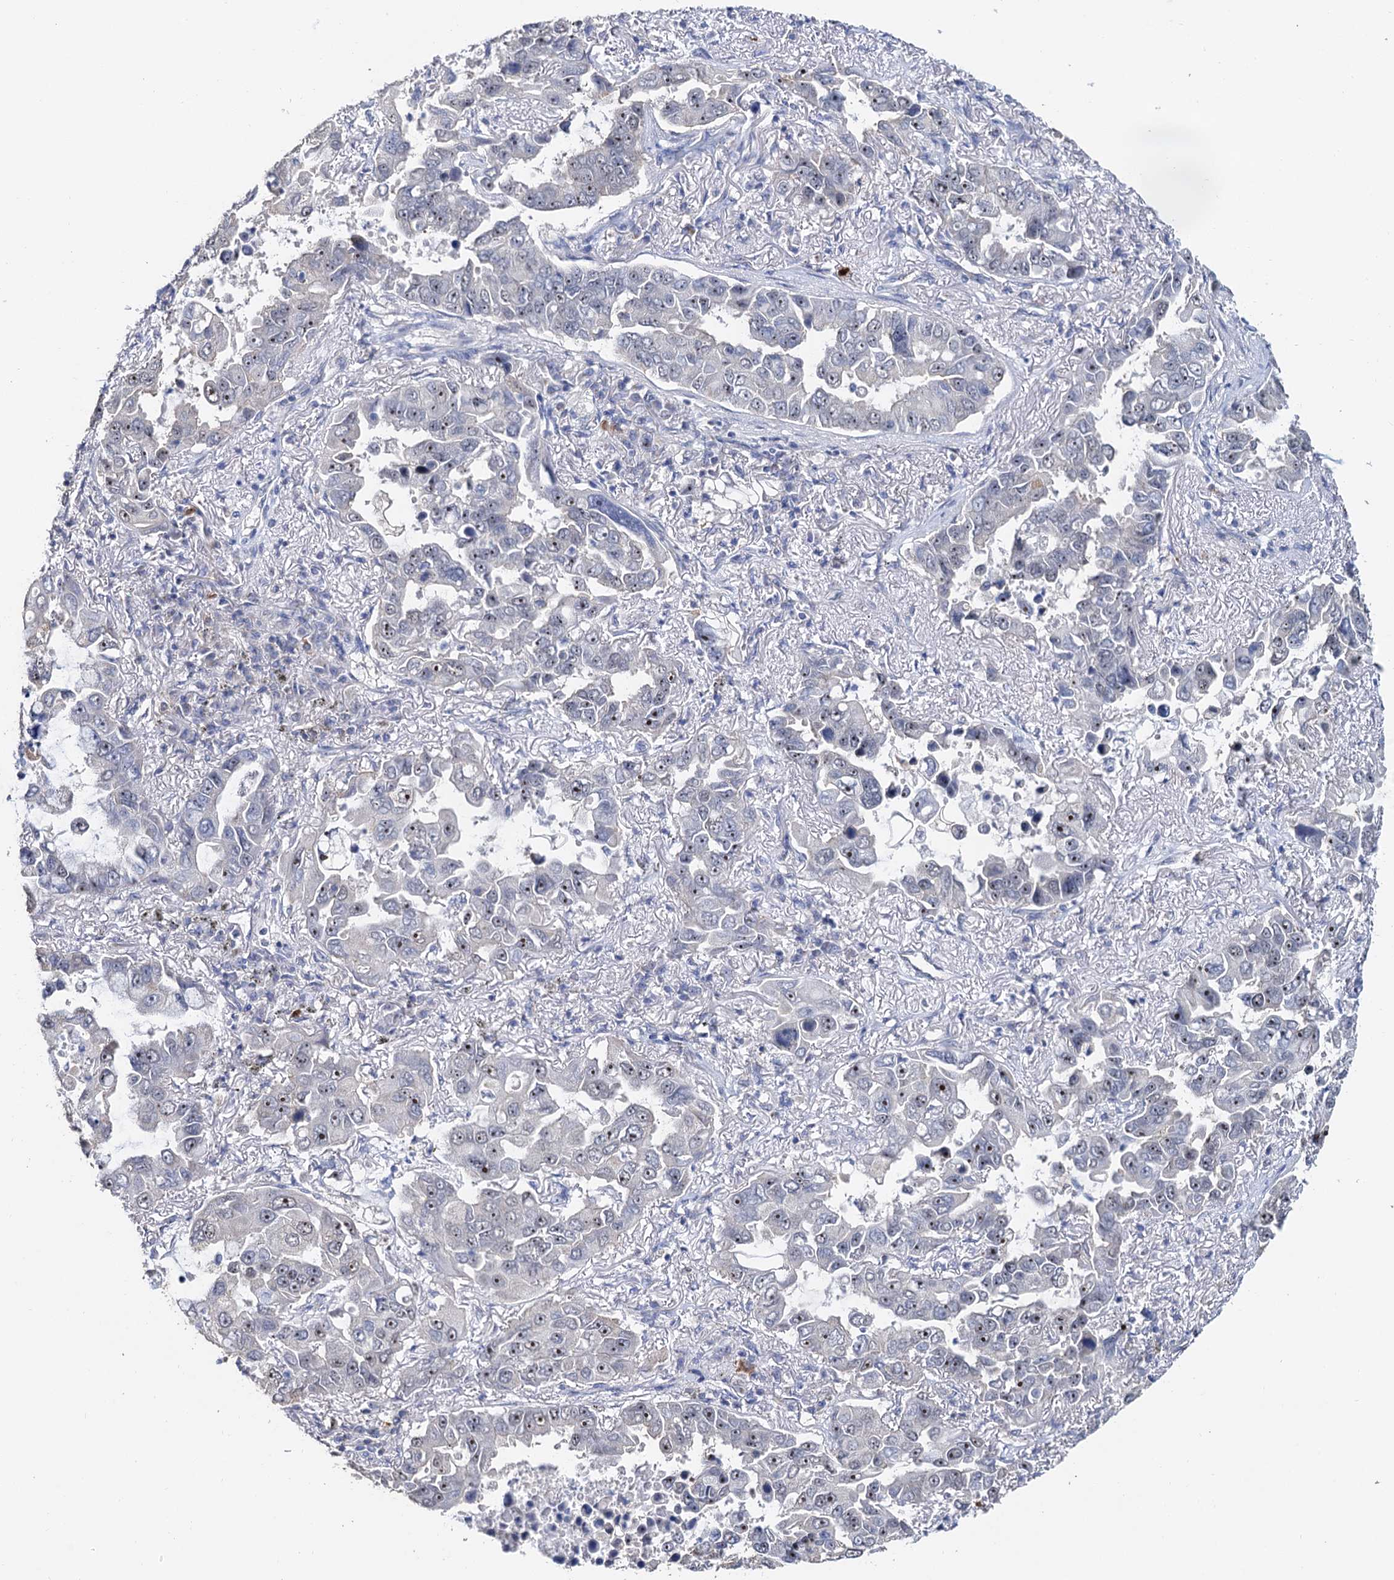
{"staining": {"intensity": "moderate", "quantity": "<25%", "location": "nuclear"}, "tissue": "lung cancer", "cell_type": "Tumor cells", "image_type": "cancer", "snomed": [{"axis": "morphology", "description": "Adenocarcinoma, NOS"}, {"axis": "topography", "description": "Lung"}], "caption": "Immunohistochemistry (IHC) image of neoplastic tissue: human lung cancer stained using immunohistochemistry (IHC) displays low levels of moderate protein expression localized specifically in the nuclear of tumor cells, appearing as a nuclear brown color.", "gene": "C2CD3", "patient": {"sex": "male", "age": 64}}